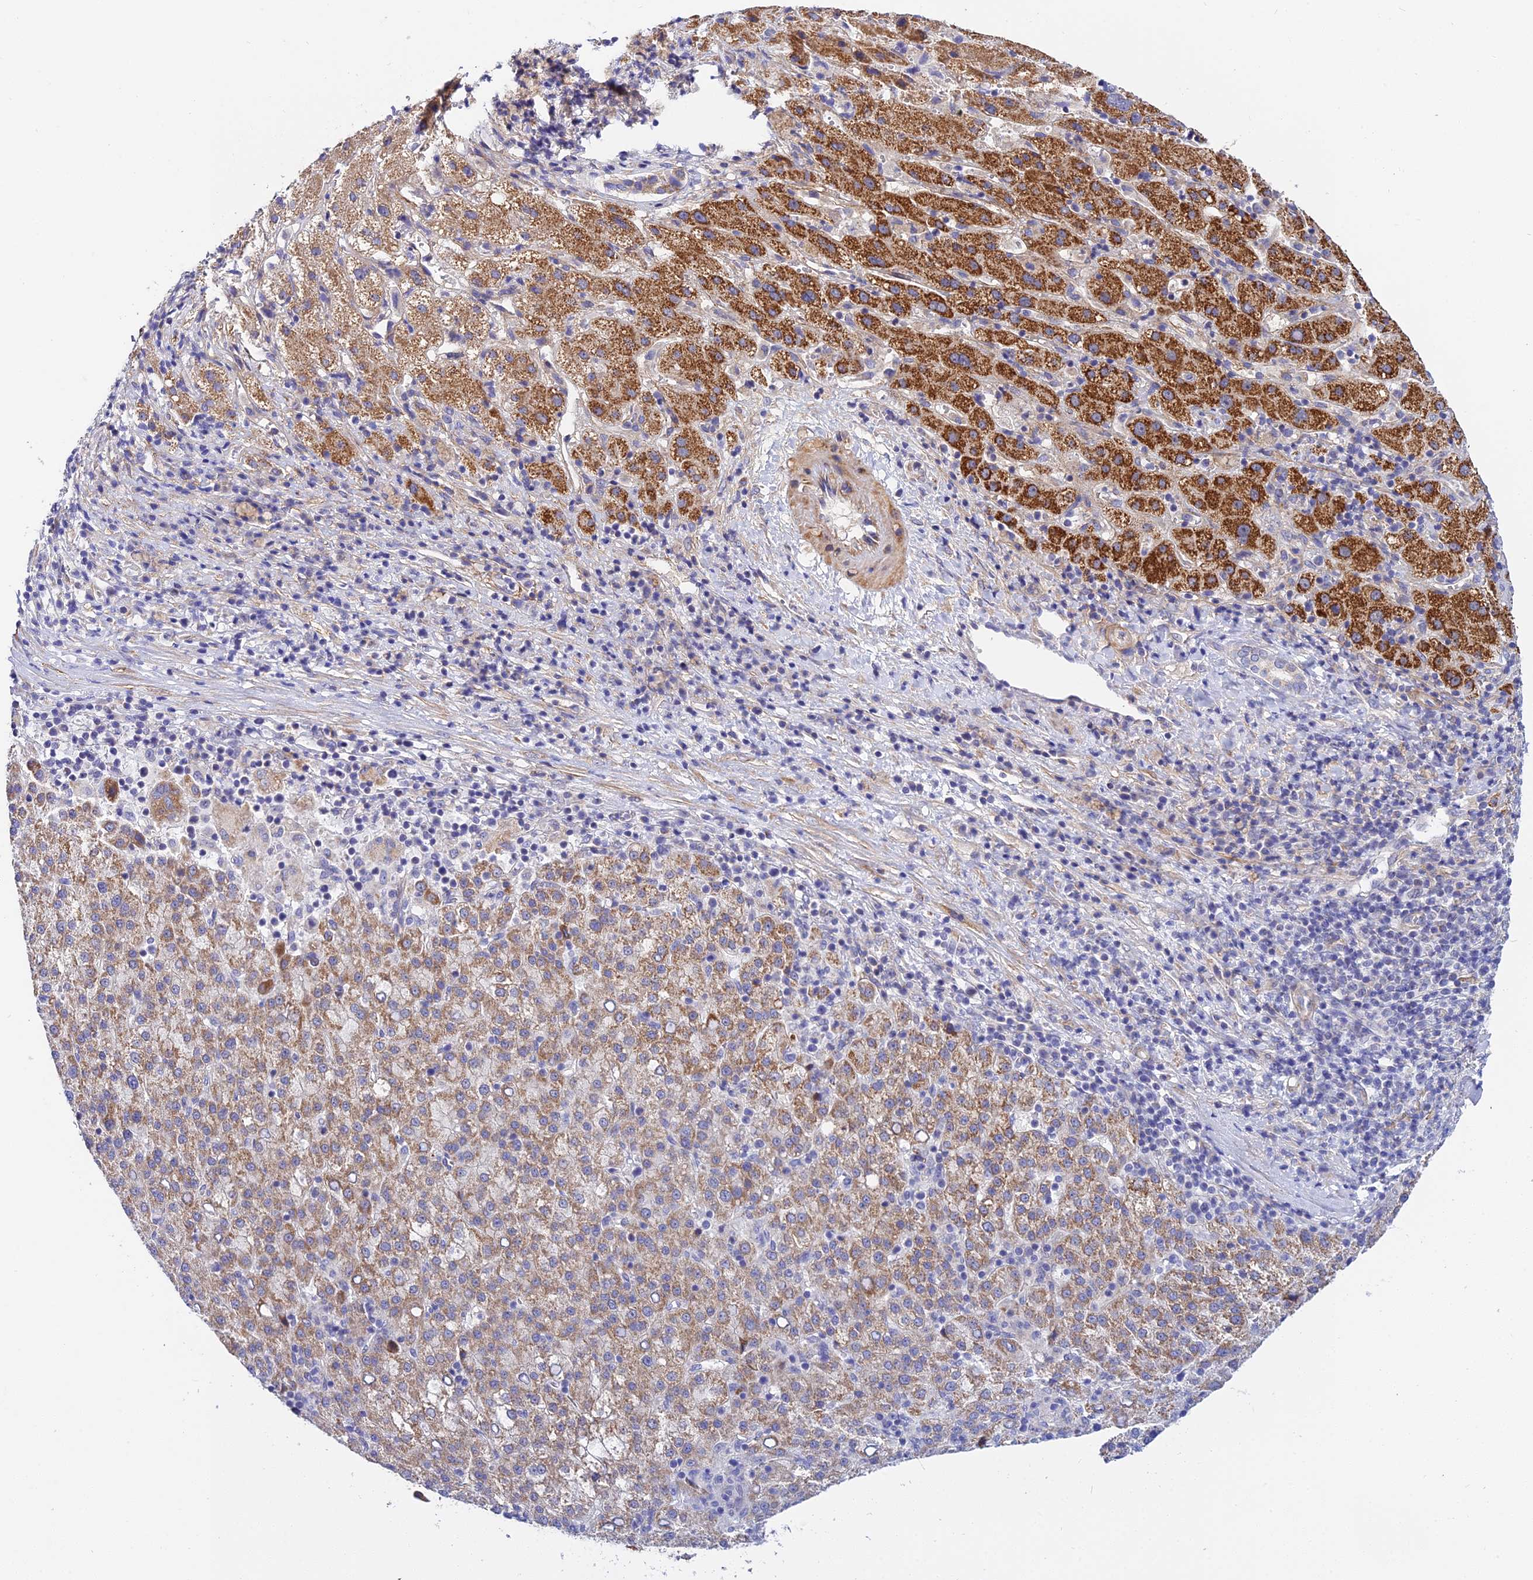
{"staining": {"intensity": "moderate", "quantity": "25%-75%", "location": "cytoplasmic/membranous"}, "tissue": "liver cancer", "cell_type": "Tumor cells", "image_type": "cancer", "snomed": [{"axis": "morphology", "description": "Carcinoma, Hepatocellular, NOS"}, {"axis": "topography", "description": "Liver"}], "caption": "Liver hepatocellular carcinoma stained with a brown dye shows moderate cytoplasmic/membranous positive positivity in about 25%-75% of tumor cells.", "gene": "ACOT2", "patient": {"sex": "female", "age": 58}}